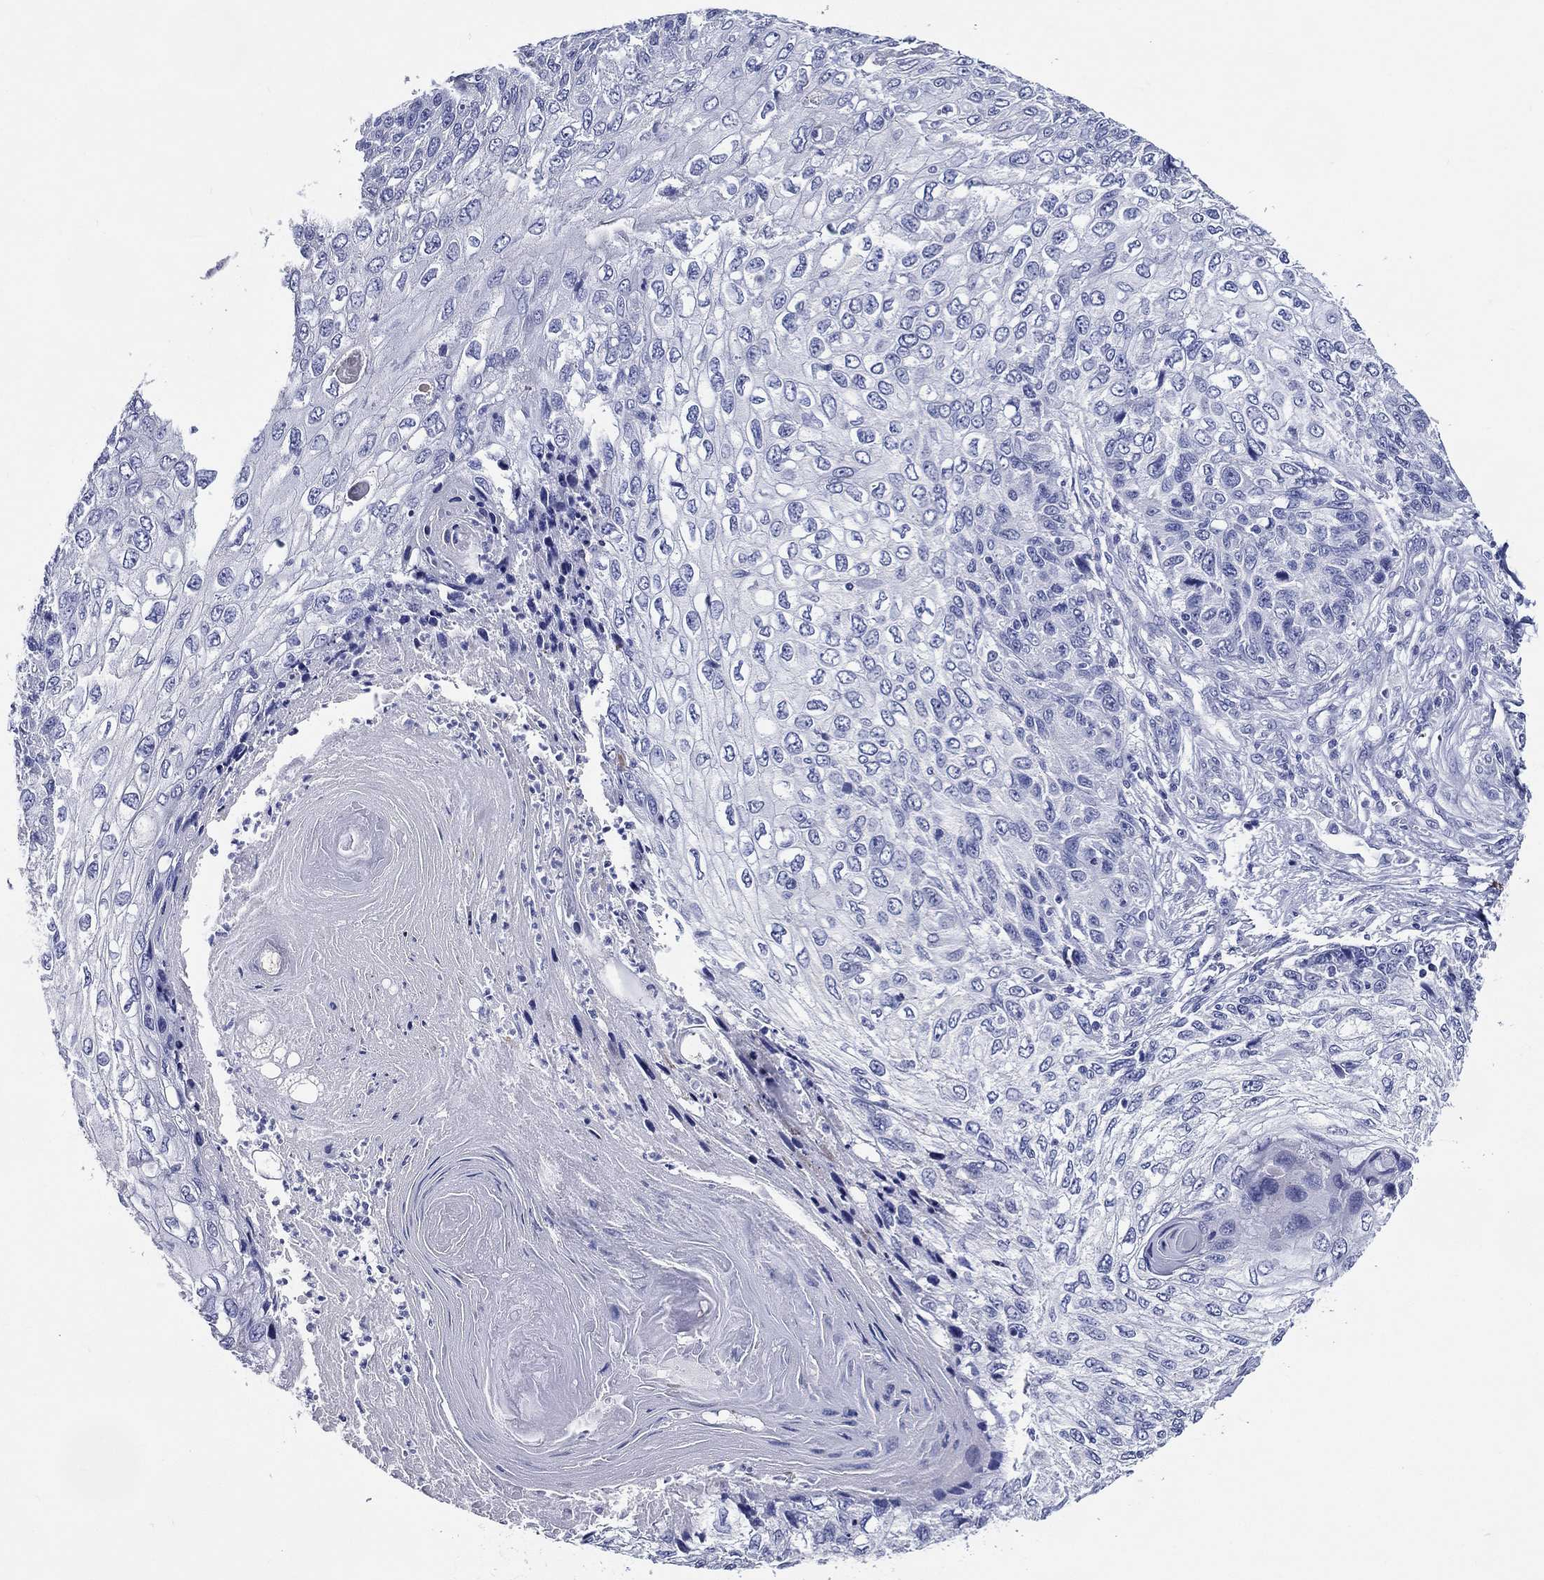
{"staining": {"intensity": "negative", "quantity": "none", "location": "none"}, "tissue": "skin cancer", "cell_type": "Tumor cells", "image_type": "cancer", "snomed": [{"axis": "morphology", "description": "Squamous cell carcinoma, NOS"}, {"axis": "topography", "description": "Skin"}], "caption": "IHC image of neoplastic tissue: human skin cancer (squamous cell carcinoma) stained with DAB exhibits no significant protein expression in tumor cells.", "gene": "ACE2", "patient": {"sex": "male", "age": 92}}